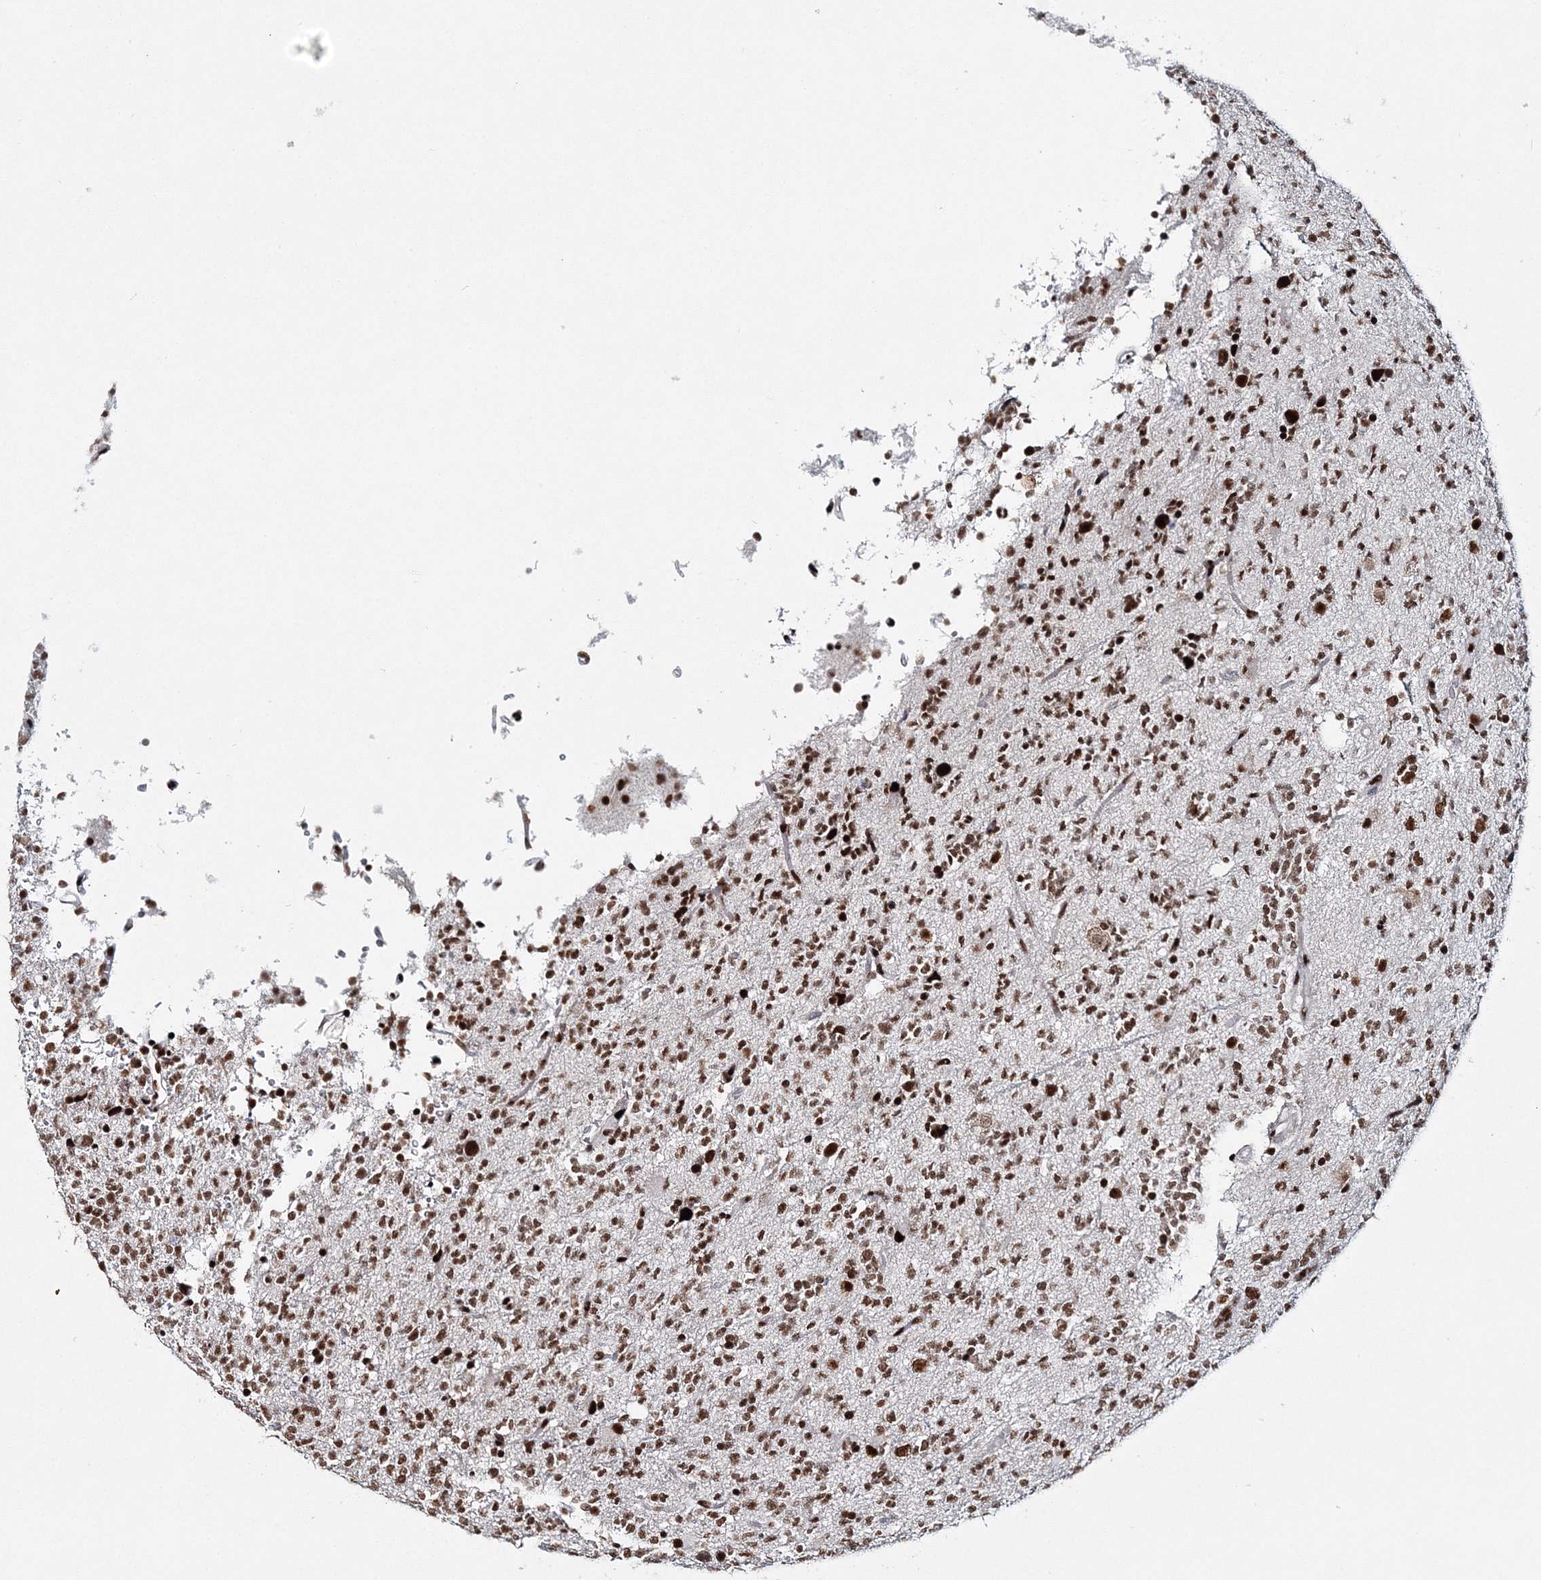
{"staining": {"intensity": "moderate", "quantity": ">75%", "location": "nuclear"}, "tissue": "glioma", "cell_type": "Tumor cells", "image_type": "cancer", "snomed": [{"axis": "morphology", "description": "Glioma, malignant, High grade"}, {"axis": "topography", "description": "Brain"}], "caption": "Immunohistochemical staining of human malignant glioma (high-grade) exhibits moderate nuclear protein expression in about >75% of tumor cells.", "gene": "QRICH1", "patient": {"sex": "female", "age": 62}}